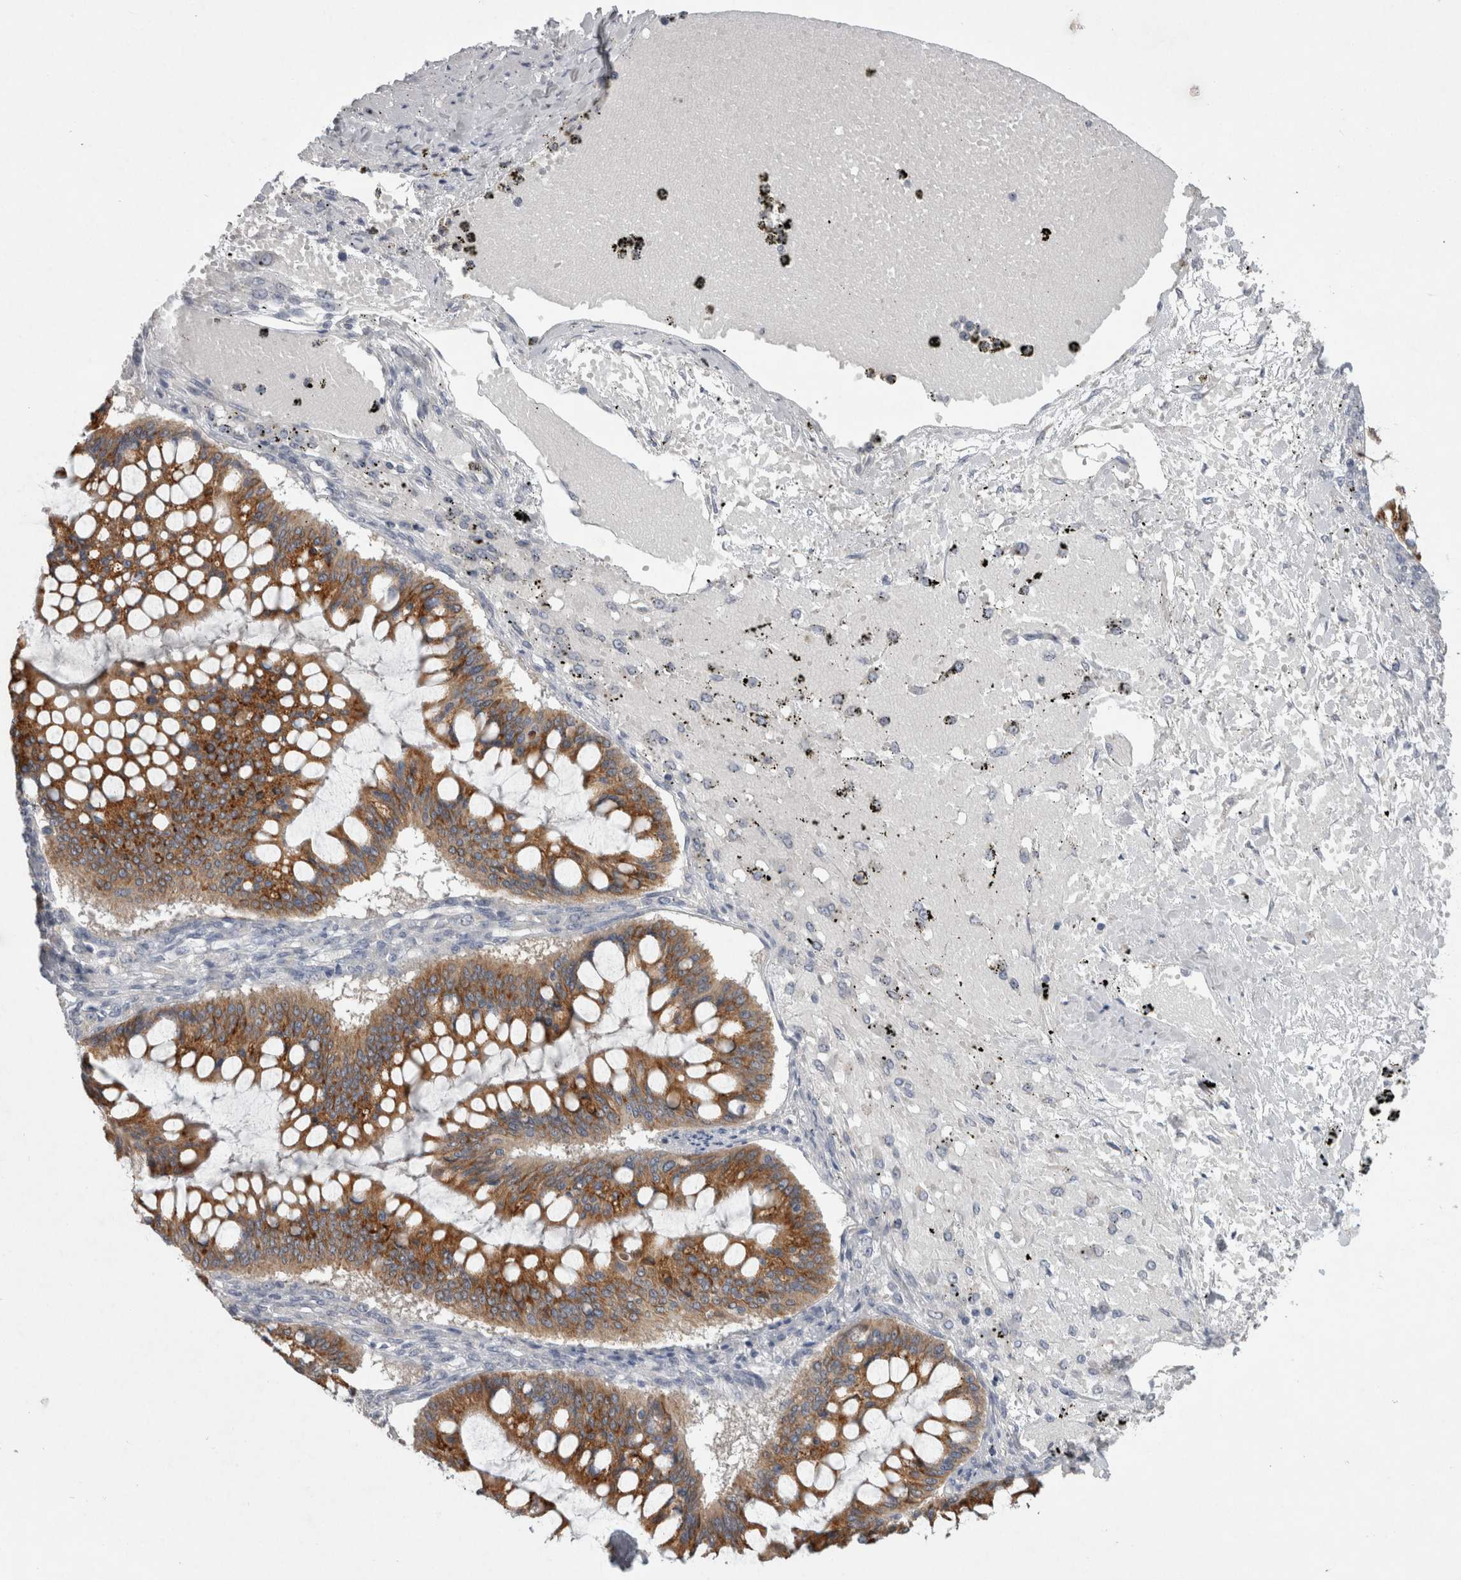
{"staining": {"intensity": "strong", "quantity": ">75%", "location": "cytoplasmic/membranous"}, "tissue": "ovarian cancer", "cell_type": "Tumor cells", "image_type": "cancer", "snomed": [{"axis": "morphology", "description": "Cystadenocarcinoma, mucinous, NOS"}, {"axis": "topography", "description": "Ovary"}], "caption": "Immunohistochemical staining of ovarian mucinous cystadenocarcinoma reveals strong cytoplasmic/membranous protein positivity in about >75% of tumor cells.", "gene": "LRRC40", "patient": {"sex": "female", "age": 73}}